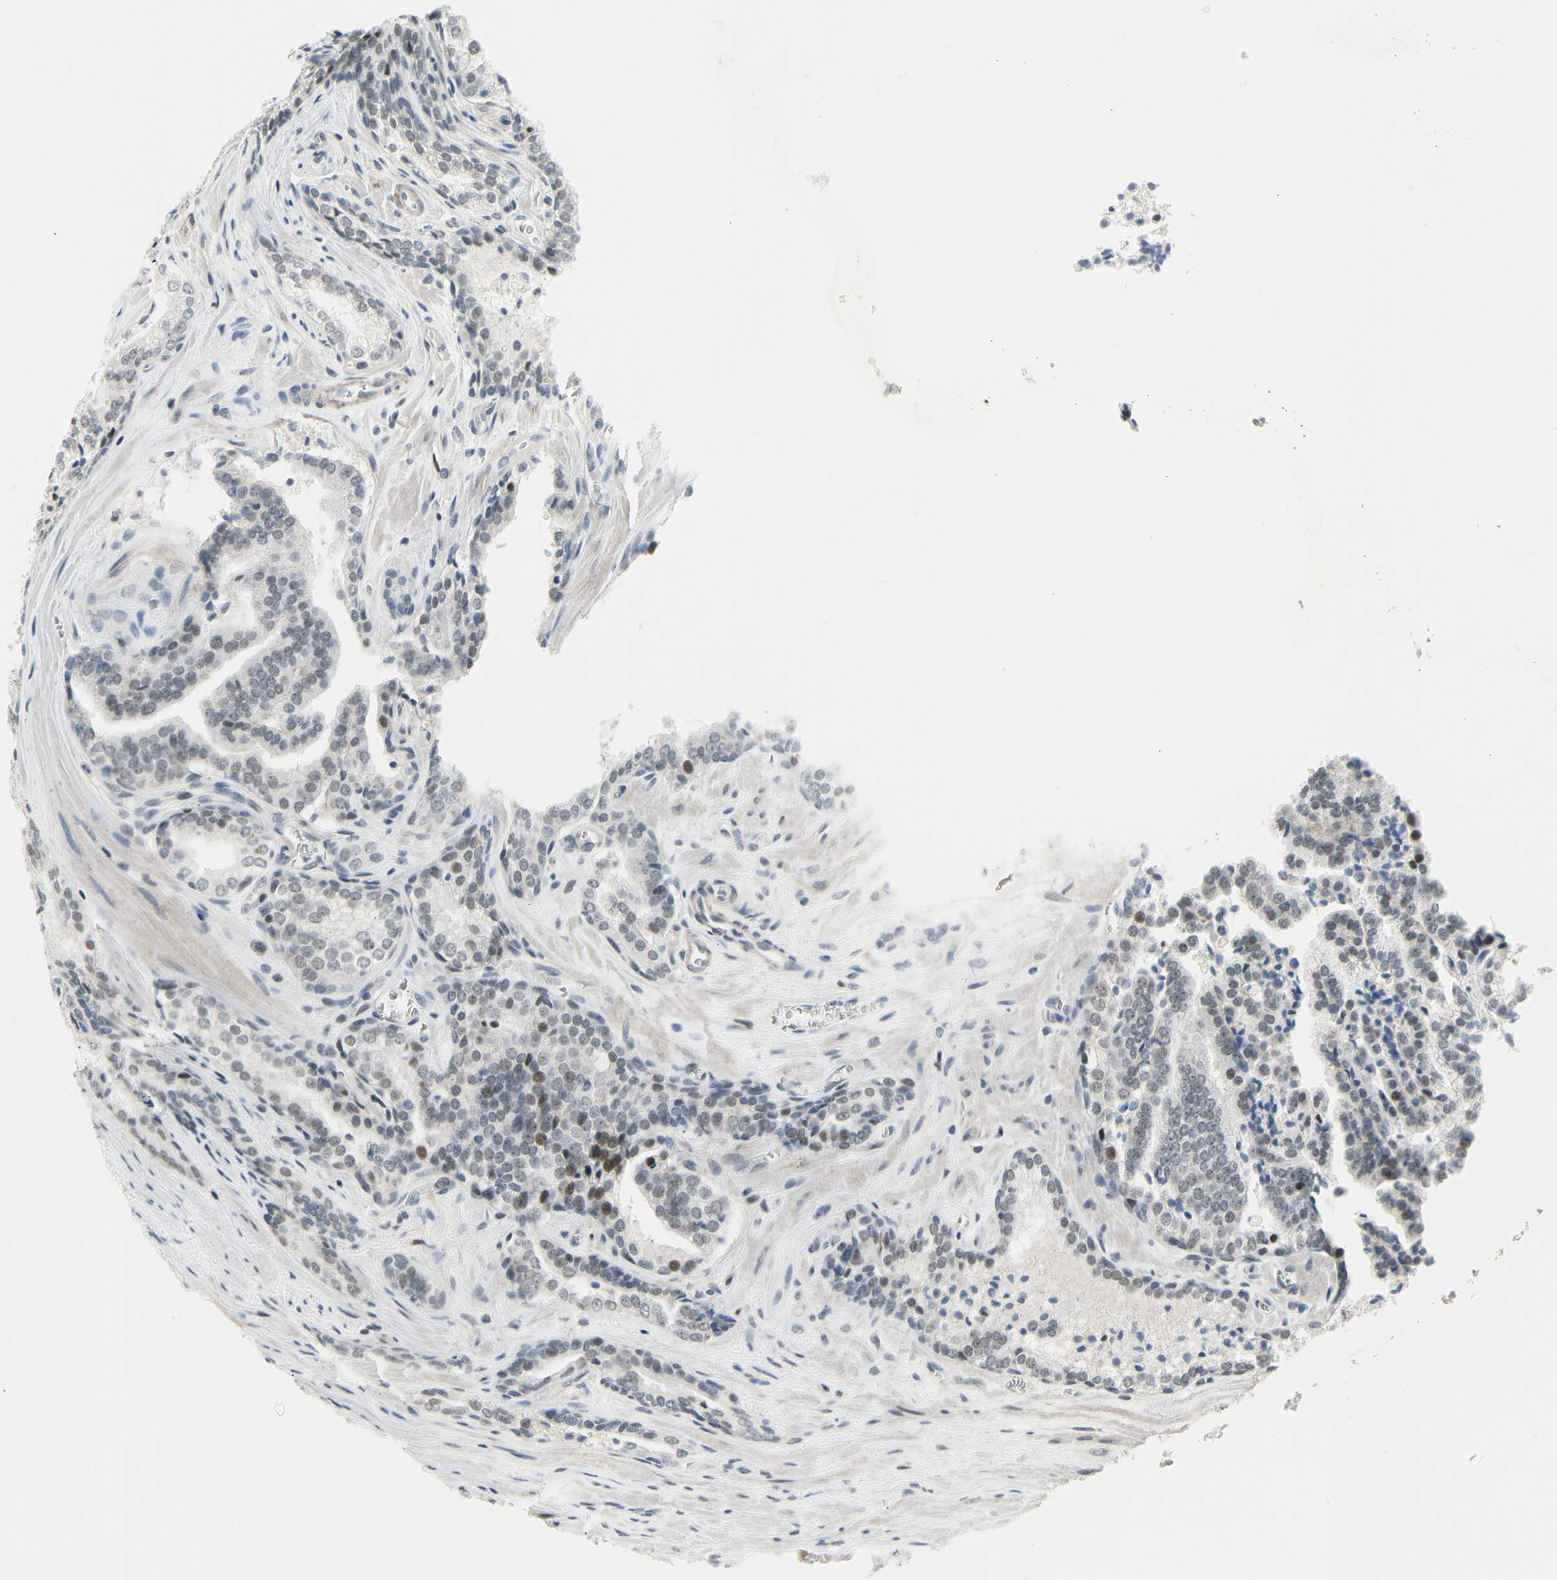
{"staining": {"intensity": "moderate", "quantity": "<25%", "location": "nuclear"}, "tissue": "prostate cancer", "cell_type": "Tumor cells", "image_type": "cancer", "snomed": [{"axis": "morphology", "description": "Adenocarcinoma, Low grade"}, {"axis": "topography", "description": "Prostate"}], "caption": "Moderate nuclear positivity is identified in approximately <25% of tumor cells in low-grade adenocarcinoma (prostate). Nuclei are stained in blue.", "gene": "IMPG2", "patient": {"sex": "male", "age": 60}}